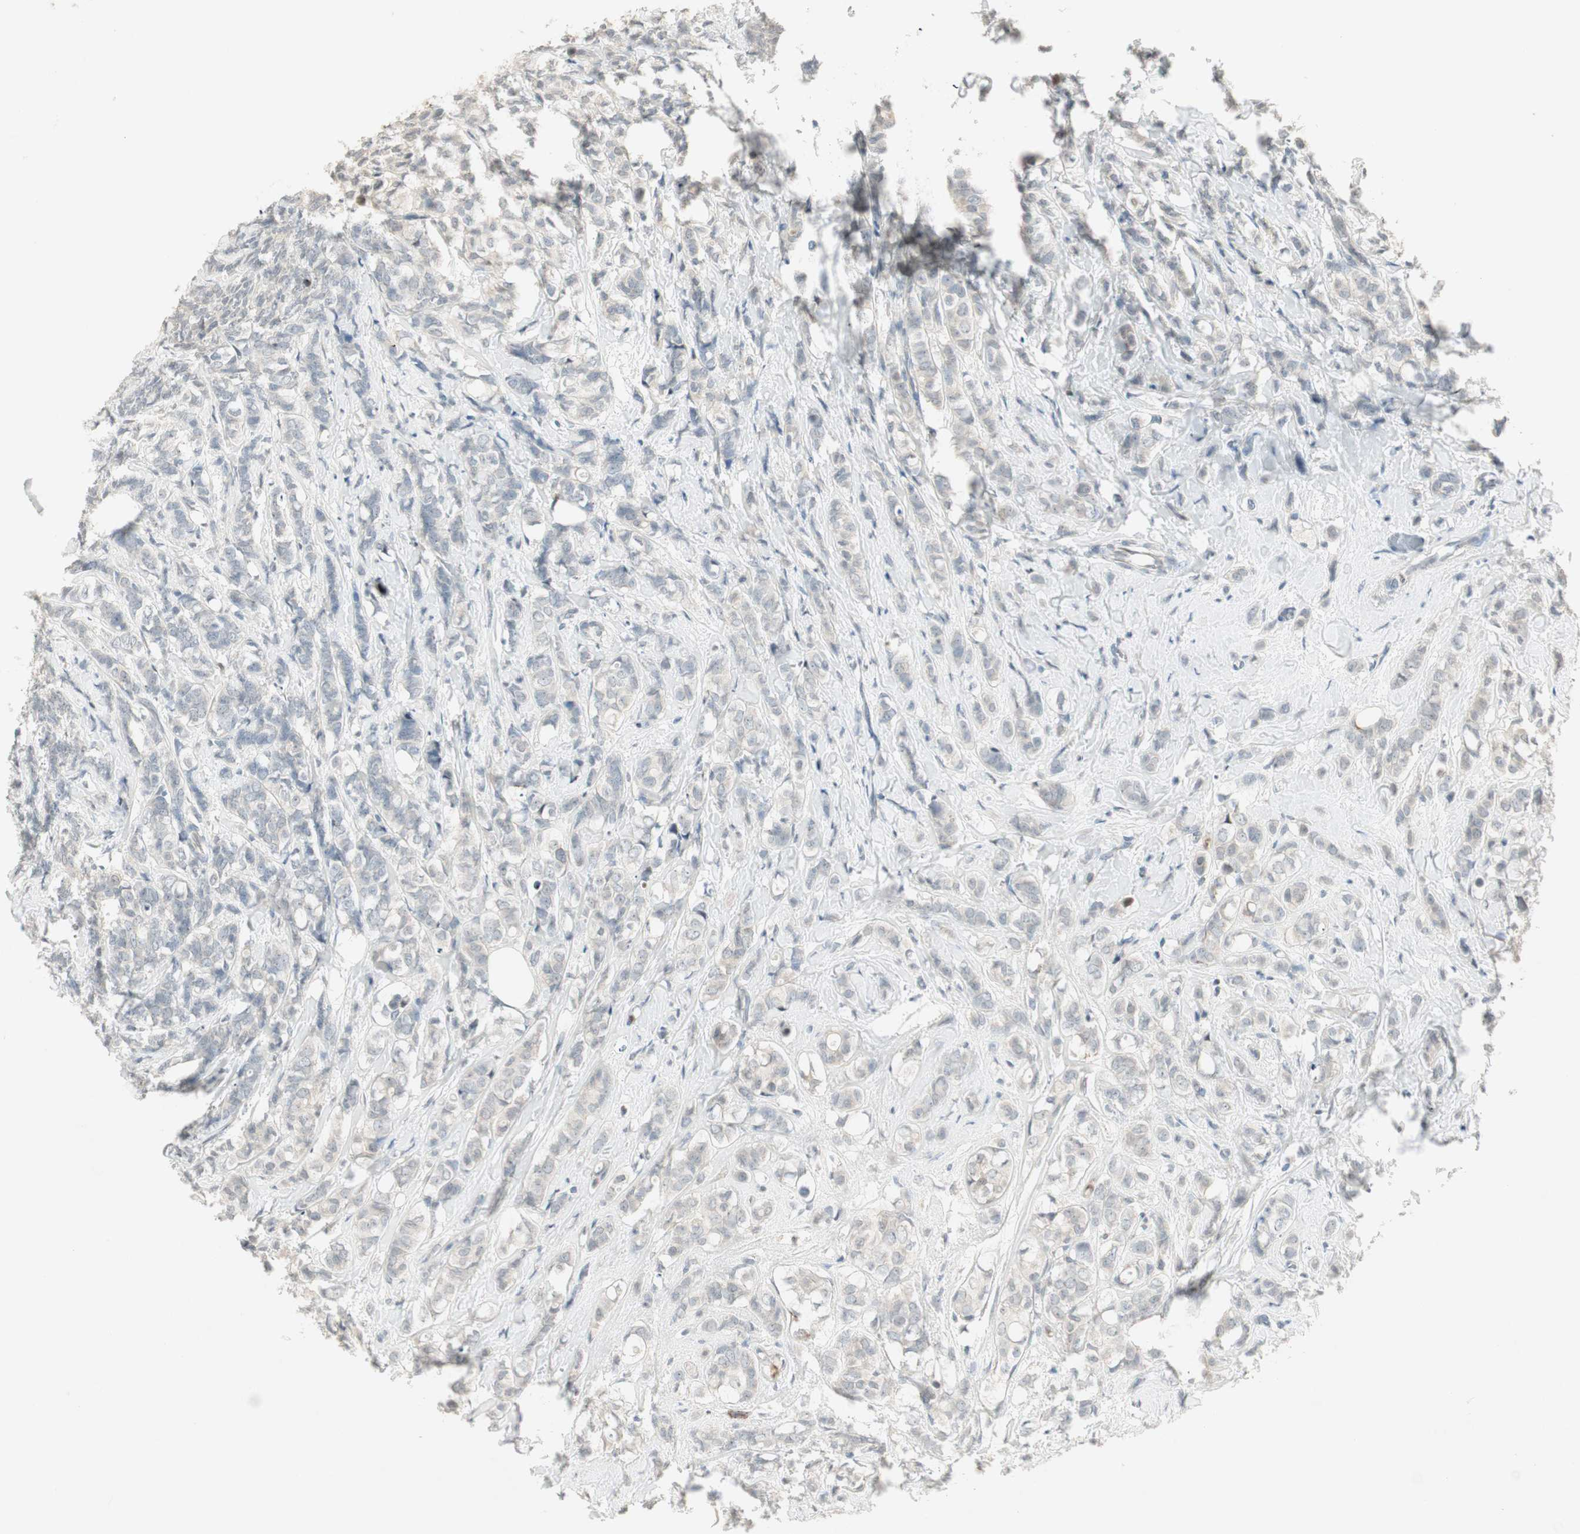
{"staining": {"intensity": "negative", "quantity": "none", "location": "none"}, "tissue": "breast cancer", "cell_type": "Tumor cells", "image_type": "cancer", "snomed": [{"axis": "morphology", "description": "Lobular carcinoma"}, {"axis": "topography", "description": "Breast"}], "caption": "DAB (3,3'-diaminobenzidine) immunohistochemical staining of human breast lobular carcinoma displays no significant positivity in tumor cells.", "gene": "ACSL5", "patient": {"sex": "female", "age": 60}}